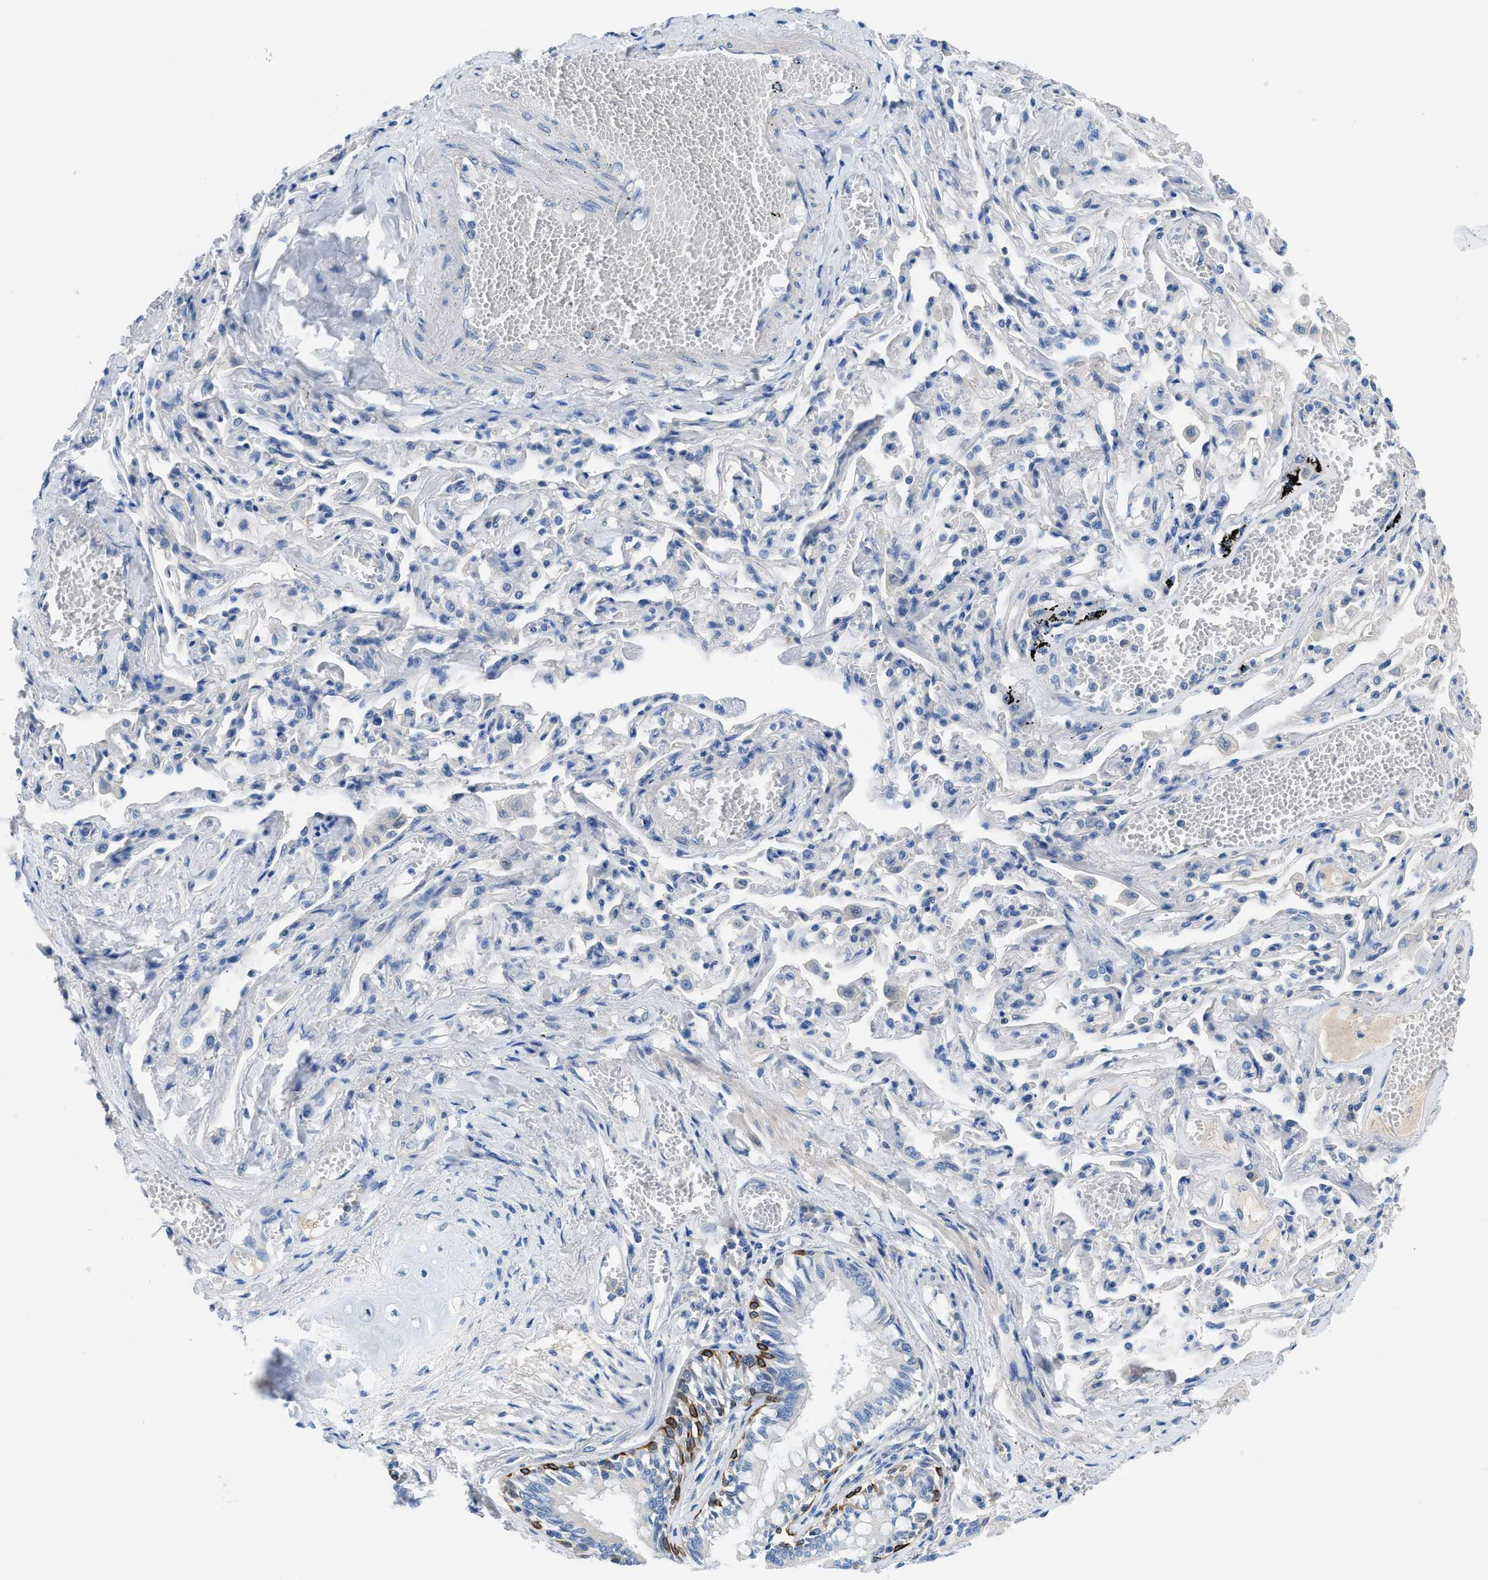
{"staining": {"intensity": "strong", "quantity": "<25%", "location": "cytoplasmic/membranous"}, "tissue": "bronchus", "cell_type": "Respiratory epithelial cells", "image_type": "normal", "snomed": [{"axis": "morphology", "description": "Normal tissue, NOS"}, {"axis": "morphology", "description": "Inflammation, NOS"}, {"axis": "topography", "description": "Cartilage tissue"}, {"axis": "topography", "description": "Lung"}], "caption": "An image of bronchus stained for a protein displays strong cytoplasmic/membranous brown staining in respiratory epithelial cells. (DAB (3,3'-diaminobenzidine) IHC with brightfield microscopy, high magnification).", "gene": "SLC10A6", "patient": {"sex": "male", "age": 71}}